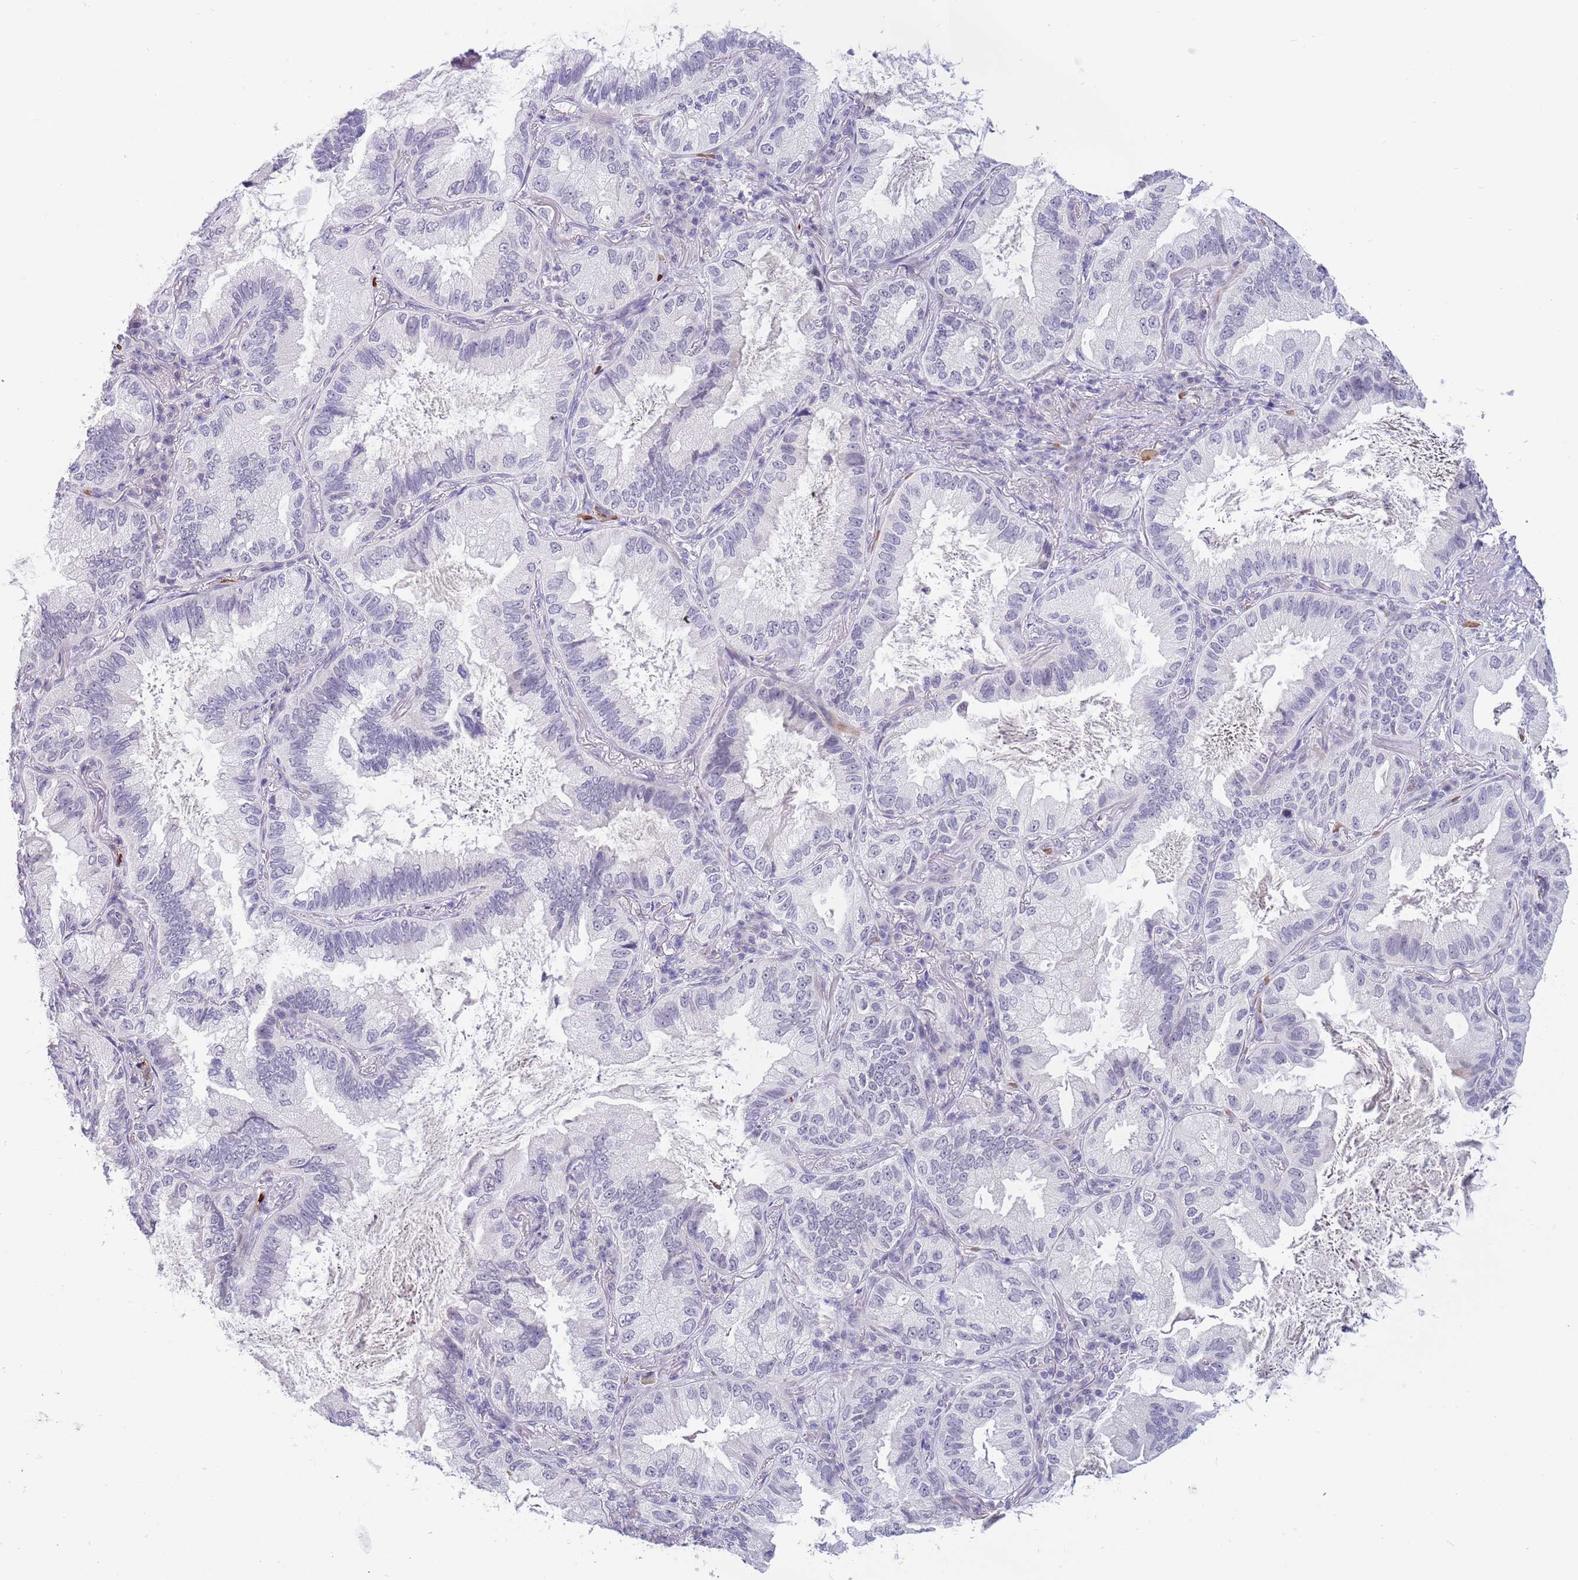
{"staining": {"intensity": "negative", "quantity": "none", "location": "none"}, "tissue": "lung cancer", "cell_type": "Tumor cells", "image_type": "cancer", "snomed": [{"axis": "morphology", "description": "Adenocarcinoma, NOS"}, {"axis": "topography", "description": "Lung"}], "caption": "Lung adenocarcinoma stained for a protein using immunohistochemistry (IHC) reveals no expression tumor cells.", "gene": "LYPD6B", "patient": {"sex": "female", "age": 69}}